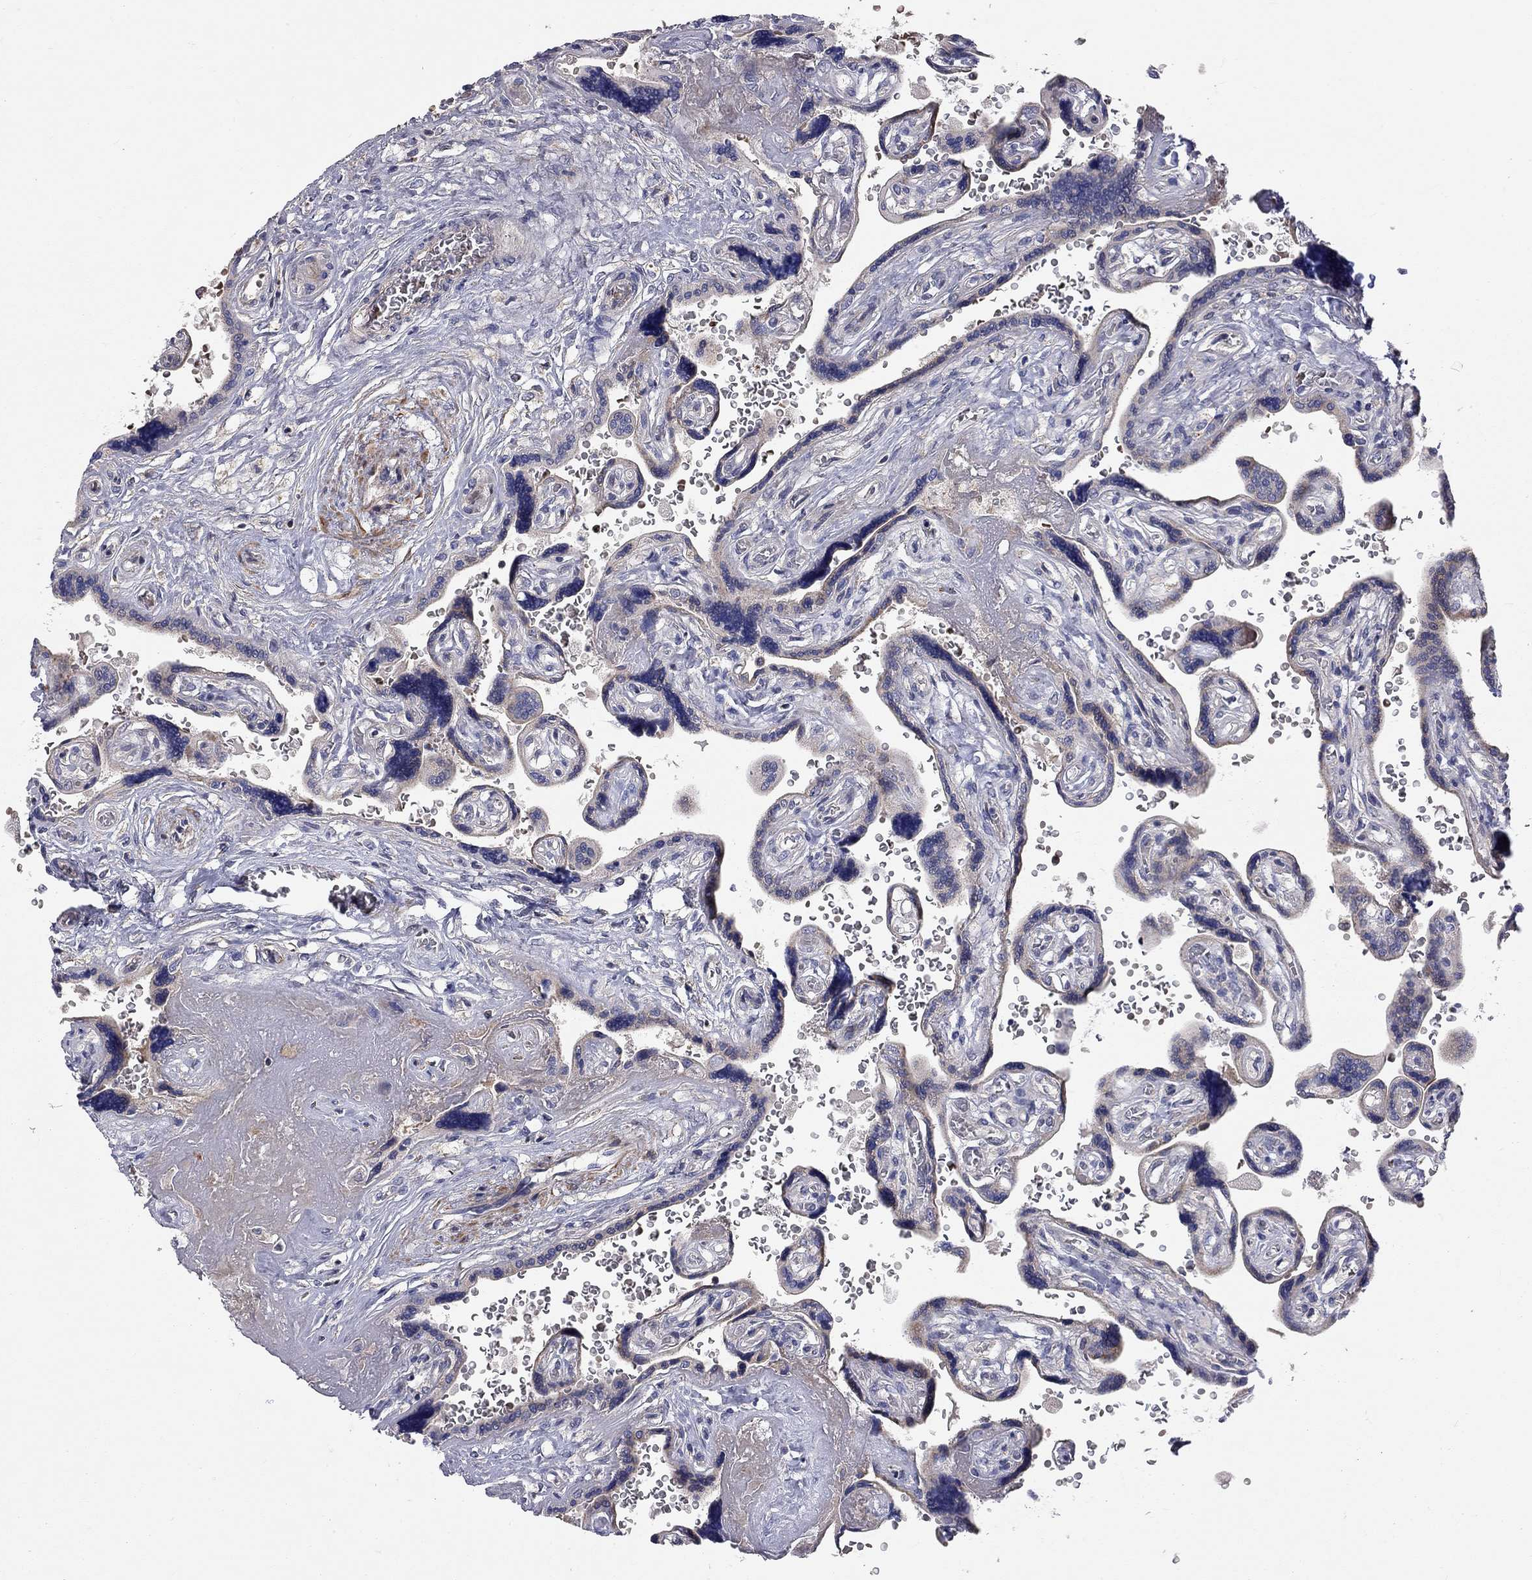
{"staining": {"intensity": "negative", "quantity": "none", "location": "none"}, "tissue": "placenta", "cell_type": "Decidual cells", "image_type": "normal", "snomed": [{"axis": "morphology", "description": "Normal tissue, NOS"}, {"axis": "topography", "description": "Placenta"}], "caption": "The IHC photomicrograph has no significant staining in decidual cells of placenta. (Brightfield microscopy of DAB (3,3'-diaminobenzidine) IHC at high magnification).", "gene": "KANSL1L", "patient": {"sex": "female", "age": 32}}